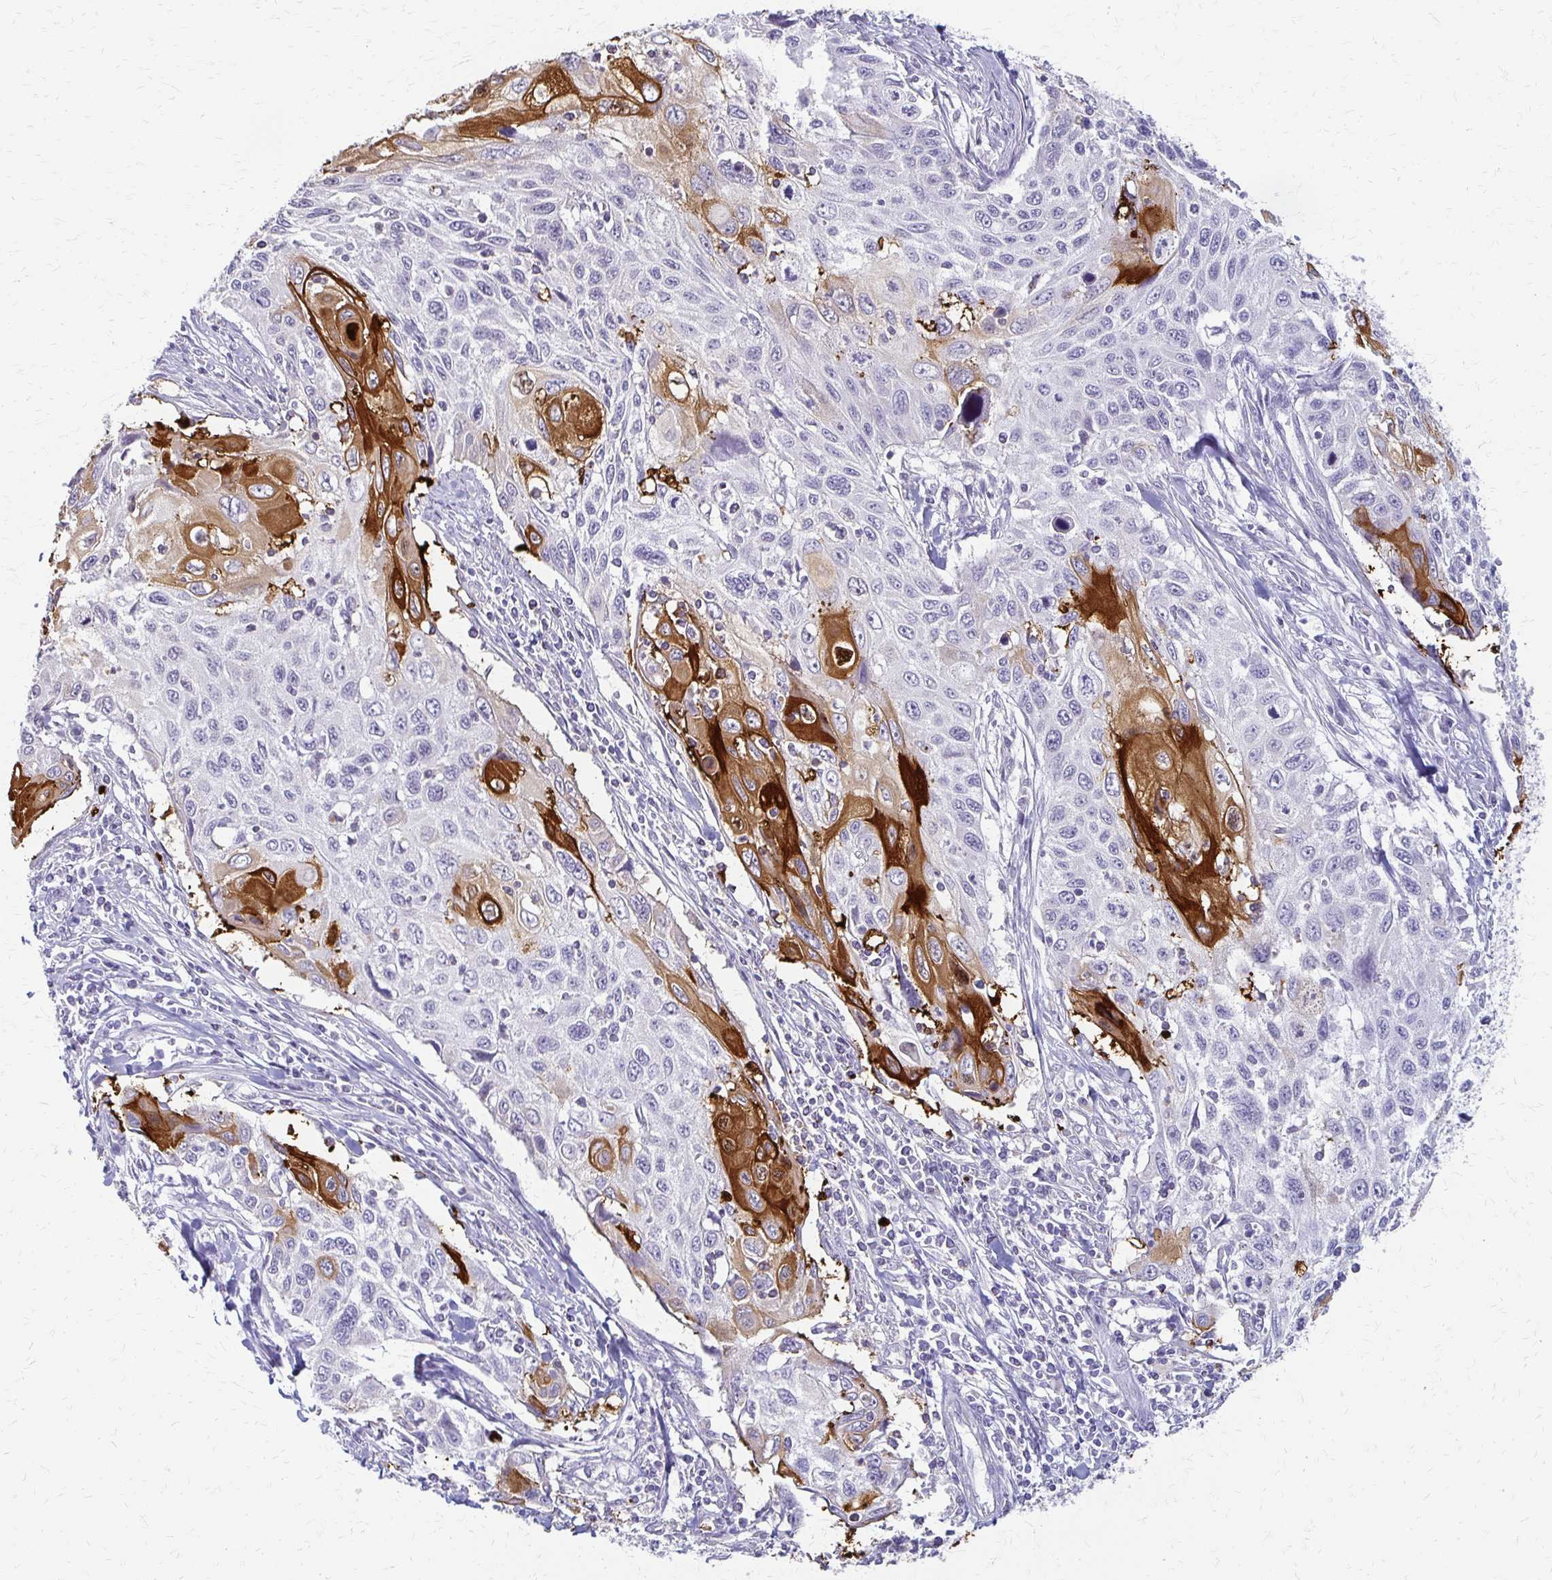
{"staining": {"intensity": "strong", "quantity": "<25%", "location": "cytoplasmic/membranous"}, "tissue": "cervical cancer", "cell_type": "Tumor cells", "image_type": "cancer", "snomed": [{"axis": "morphology", "description": "Squamous cell carcinoma, NOS"}, {"axis": "topography", "description": "Cervix"}], "caption": "IHC (DAB) staining of human cervical cancer (squamous cell carcinoma) exhibits strong cytoplasmic/membranous protein staining in approximately <25% of tumor cells.", "gene": "IVL", "patient": {"sex": "female", "age": 70}}